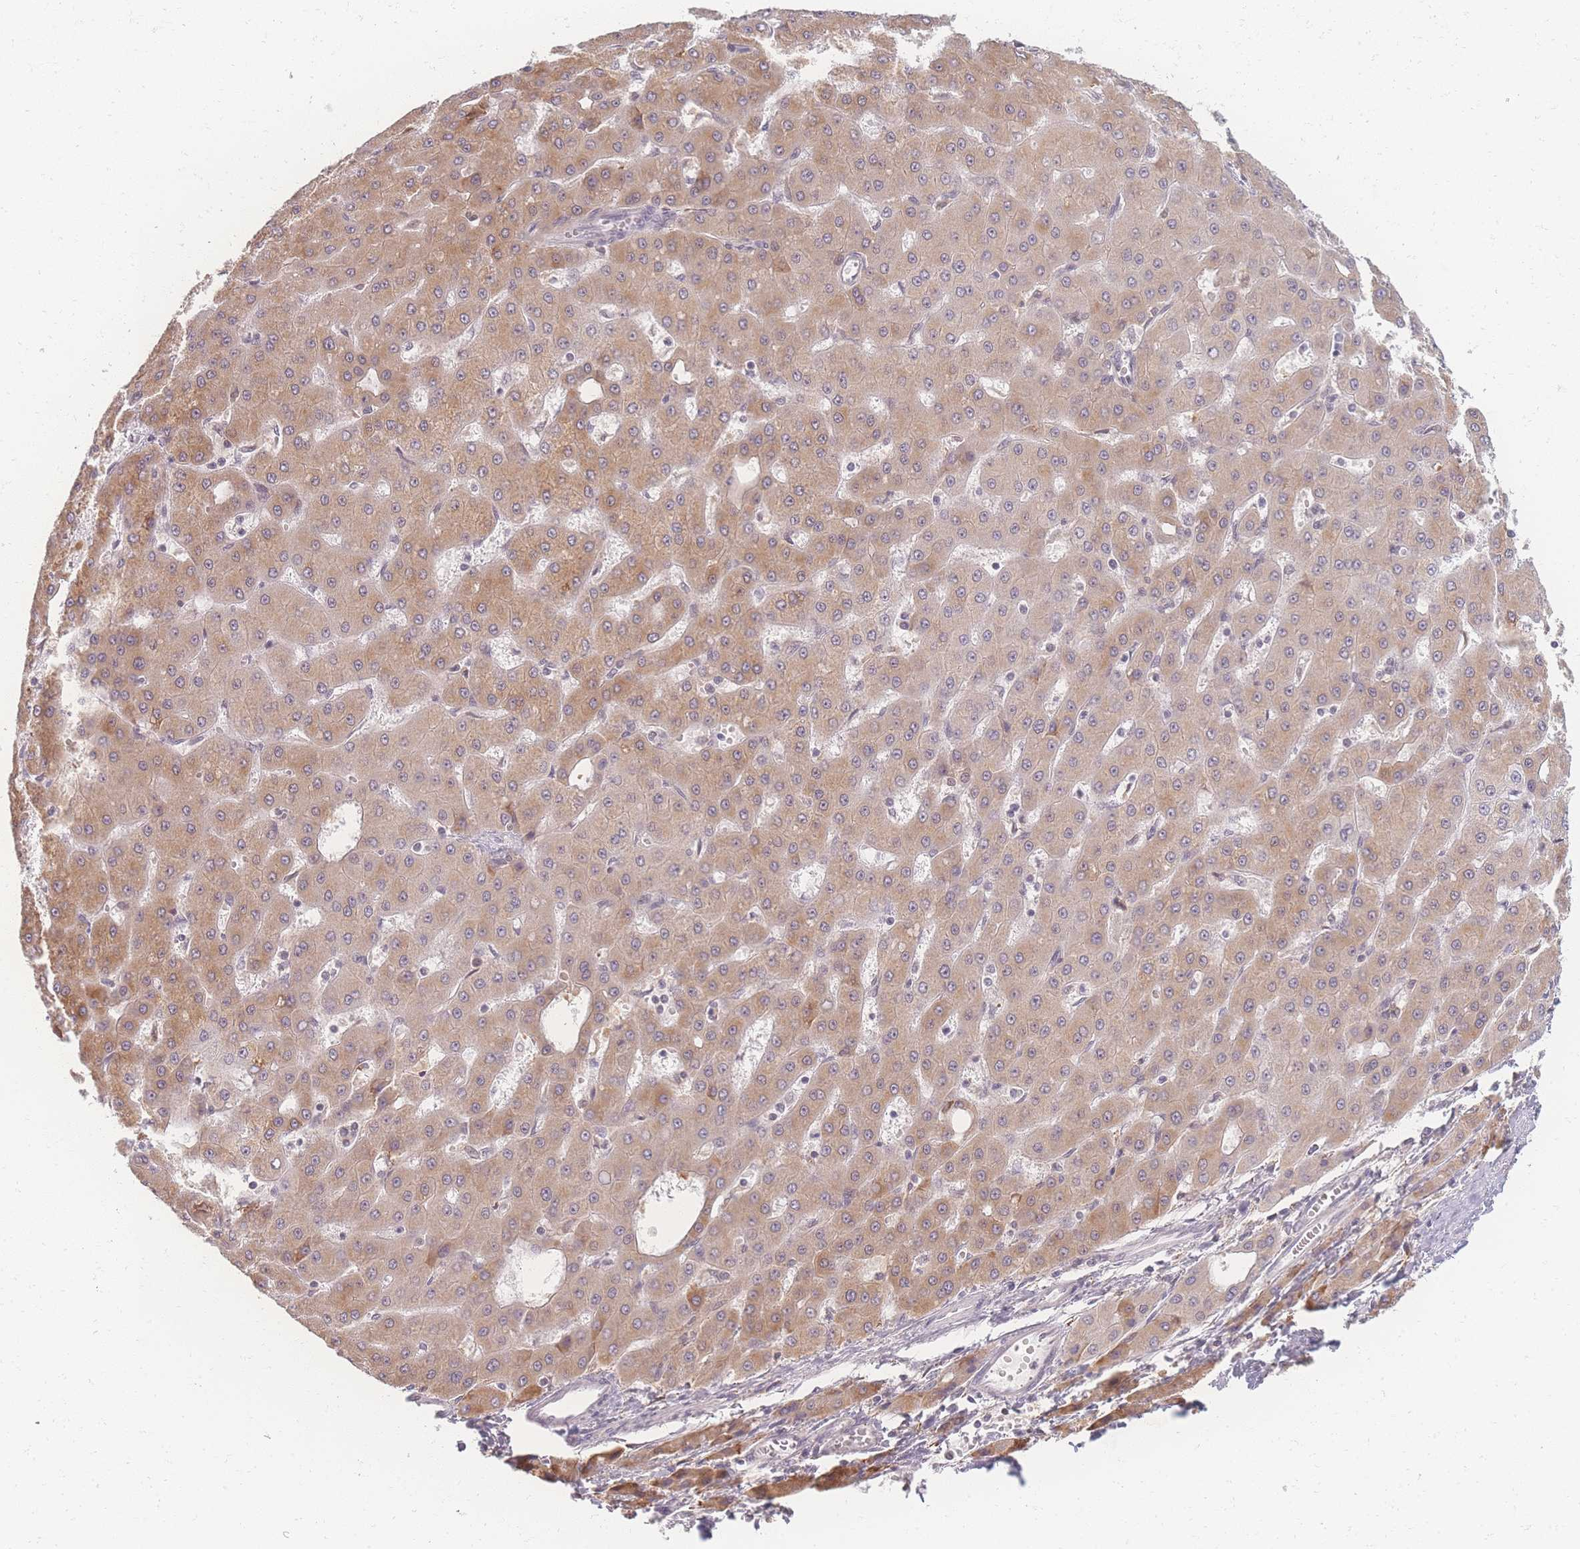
{"staining": {"intensity": "moderate", "quantity": ">75%", "location": "cytoplasmic/membranous"}, "tissue": "liver cancer", "cell_type": "Tumor cells", "image_type": "cancer", "snomed": [{"axis": "morphology", "description": "Carcinoma, Hepatocellular, NOS"}, {"axis": "topography", "description": "Liver"}], "caption": "IHC histopathology image of neoplastic tissue: liver cancer (hepatocellular carcinoma) stained using immunohistochemistry (IHC) shows medium levels of moderate protein expression localized specifically in the cytoplasmic/membranous of tumor cells, appearing as a cytoplasmic/membranous brown color.", "gene": "ZC3H13", "patient": {"sex": "male", "age": 47}}